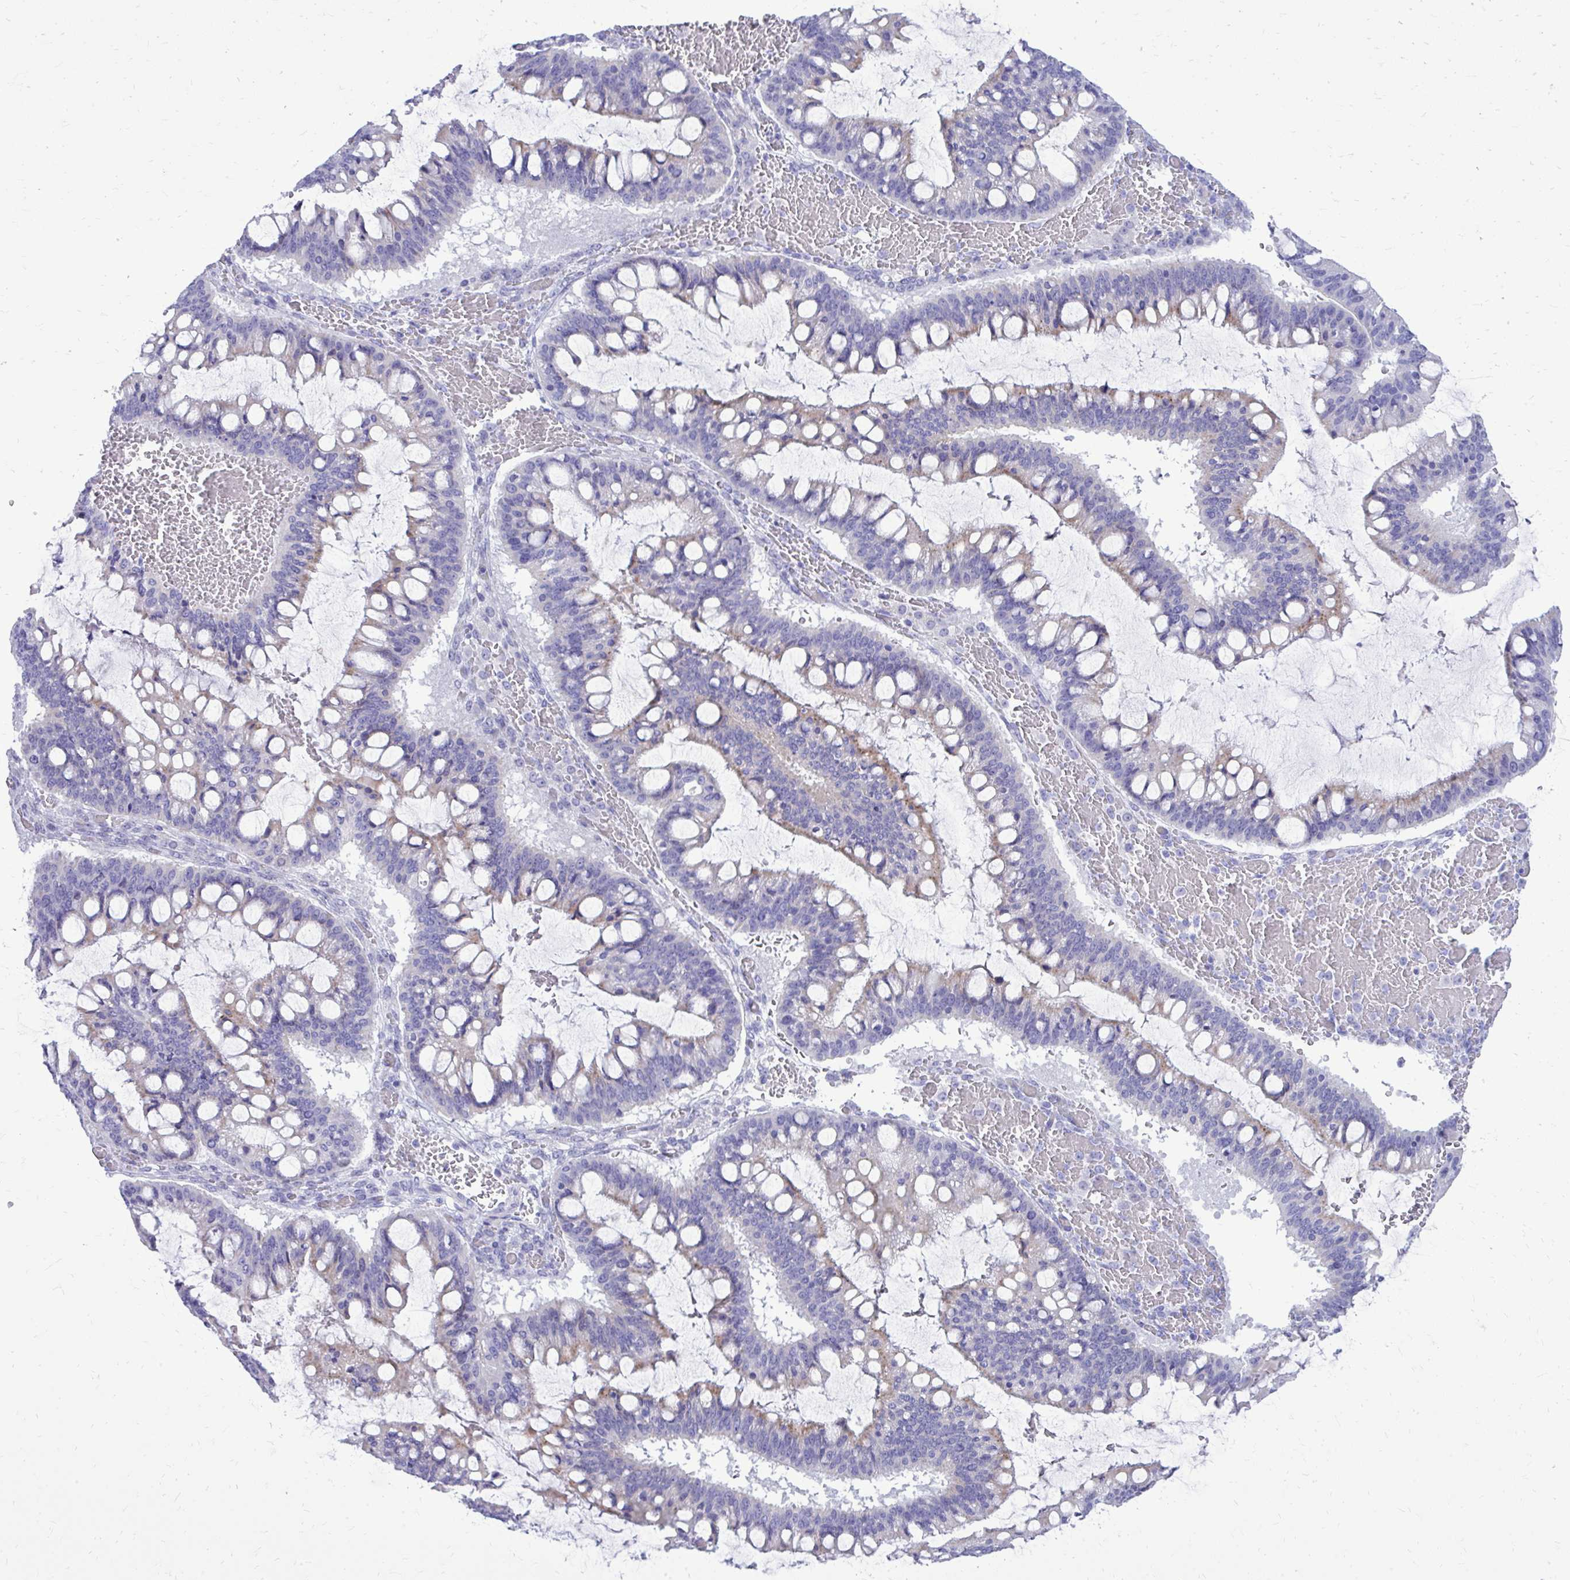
{"staining": {"intensity": "weak", "quantity": "<25%", "location": "cytoplasmic/membranous"}, "tissue": "ovarian cancer", "cell_type": "Tumor cells", "image_type": "cancer", "snomed": [{"axis": "morphology", "description": "Cystadenocarcinoma, mucinous, NOS"}, {"axis": "topography", "description": "Ovary"}], "caption": "A histopathology image of mucinous cystadenocarcinoma (ovarian) stained for a protein shows no brown staining in tumor cells. (Stains: DAB (3,3'-diaminobenzidine) immunohistochemistry (IHC) with hematoxylin counter stain, Microscopy: brightfield microscopy at high magnification).", "gene": "BCL6B", "patient": {"sex": "female", "age": 73}}